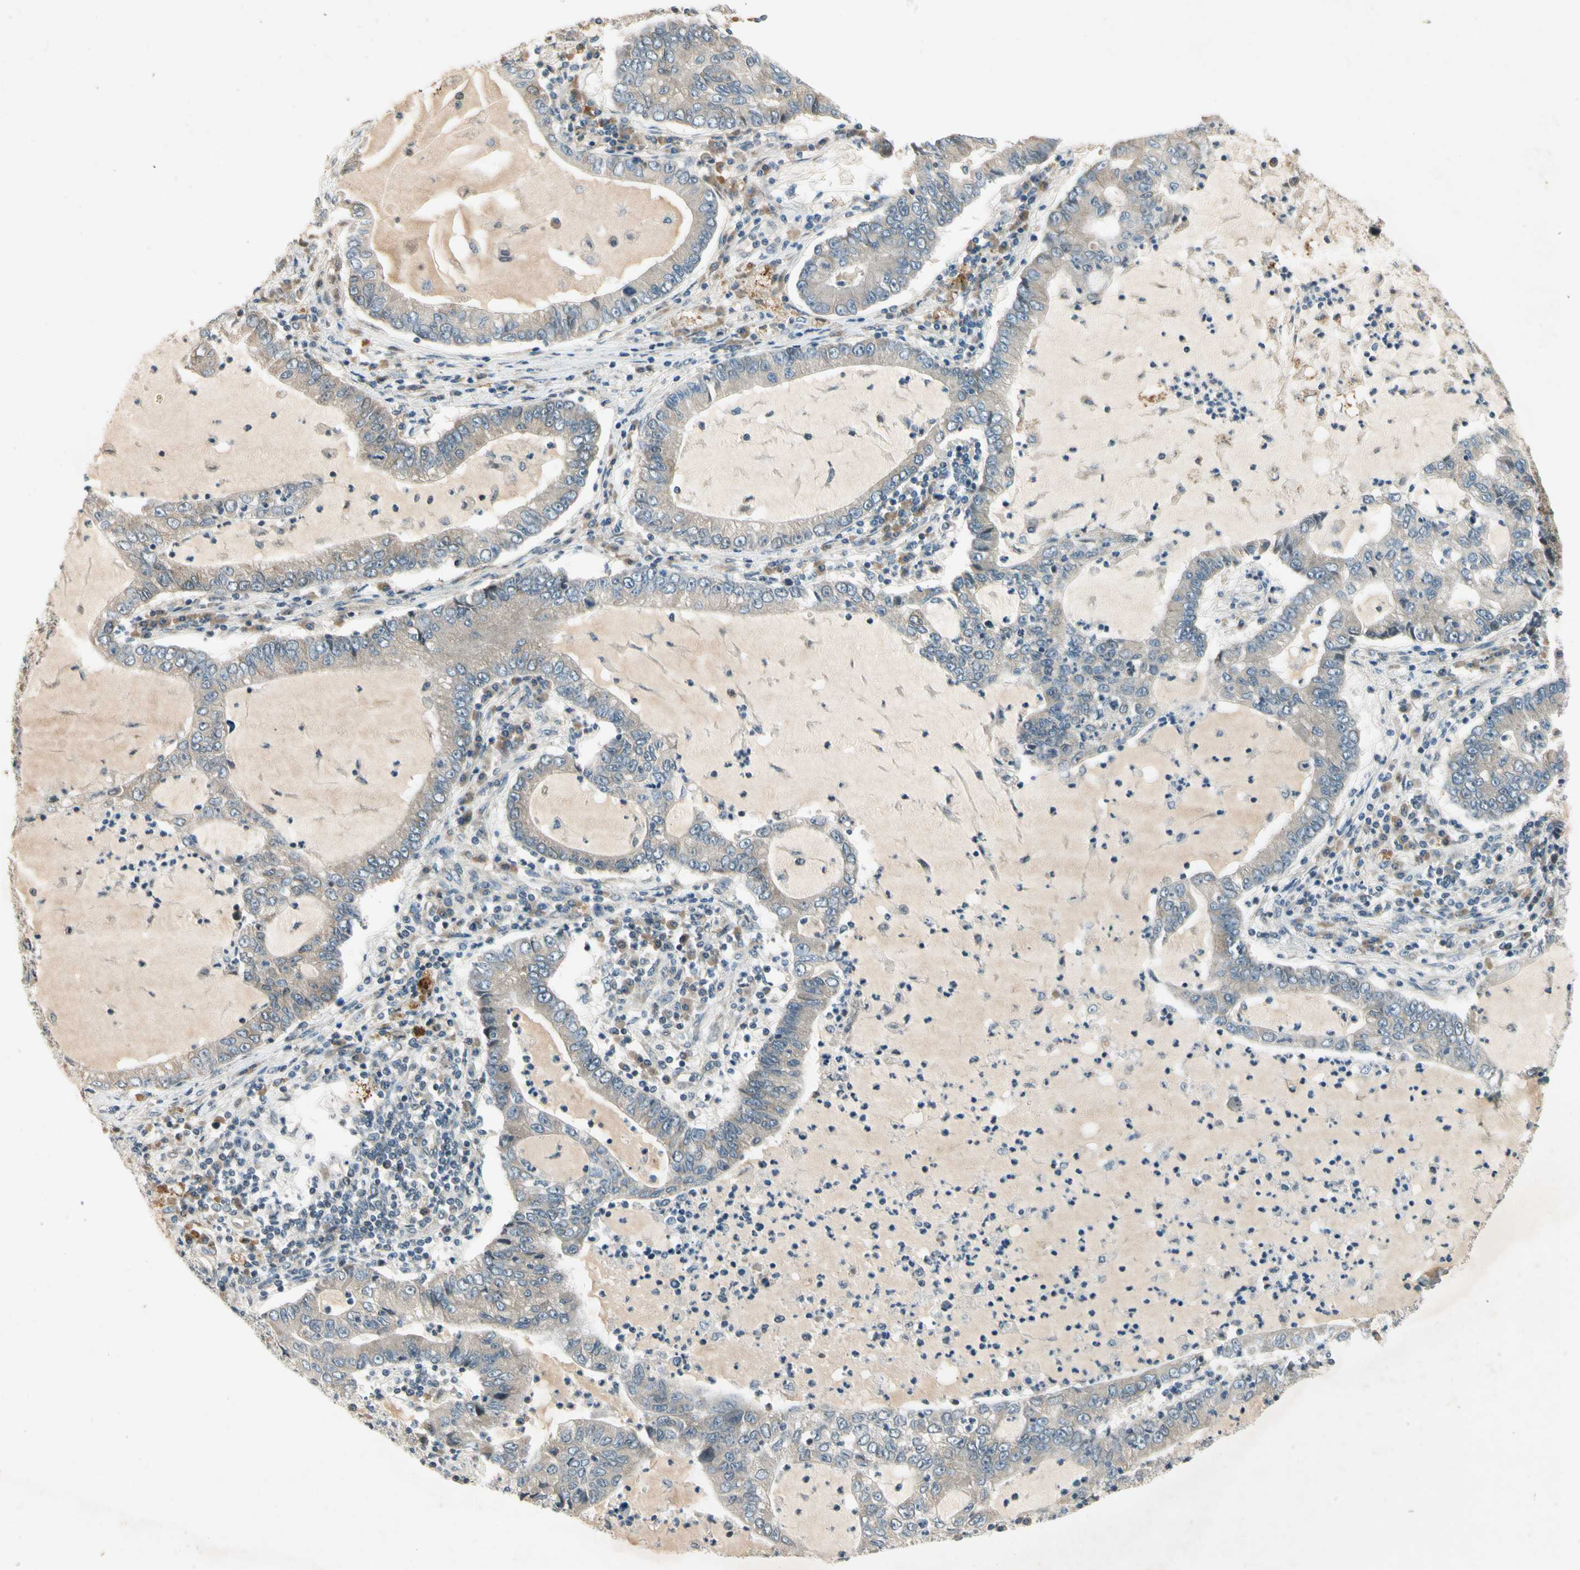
{"staining": {"intensity": "negative", "quantity": "none", "location": "none"}, "tissue": "lung cancer", "cell_type": "Tumor cells", "image_type": "cancer", "snomed": [{"axis": "morphology", "description": "Adenocarcinoma, NOS"}, {"axis": "topography", "description": "Lung"}], "caption": "Immunohistochemistry (IHC) micrograph of lung cancer (adenocarcinoma) stained for a protein (brown), which reveals no expression in tumor cells.", "gene": "RPS6KB2", "patient": {"sex": "female", "age": 51}}